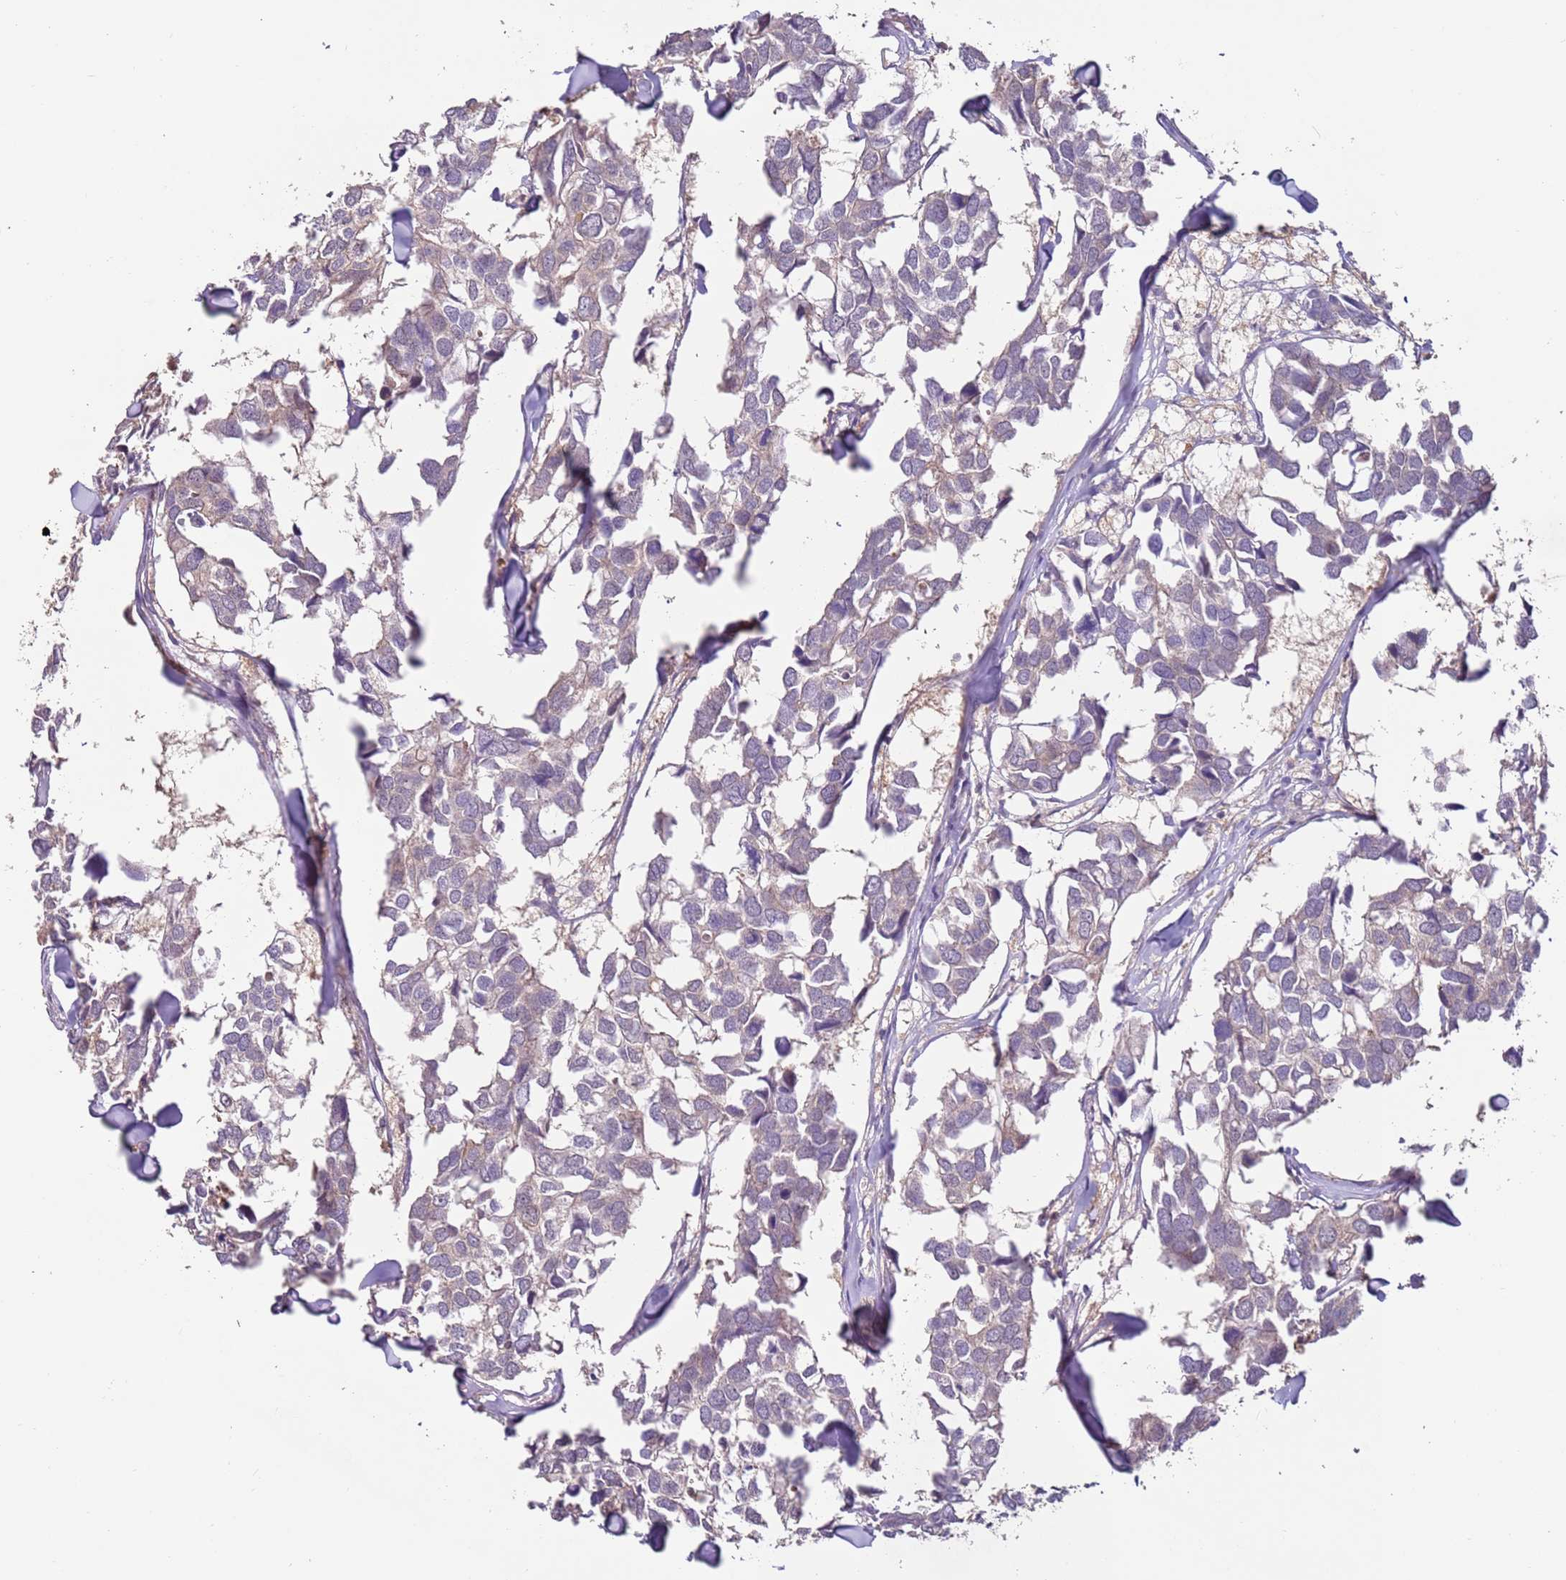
{"staining": {"intensity": "negative", "quantity": "none", "location": "none"}, "tissue": "breast cancer", "cell_type": "Tumor cells", "image_type": "cancer", "snomed": [{"axis": "morphology", "description": "Duct carcinoma"}, {"axis": "topography", "description": "Breast"}], "caption": "A histopathology image of human breast cancer (intraductal carcinoma) is negative for staining in tumor cells.", "gene": "MDH1", "patient": {"sex": "female", "age": 83}}